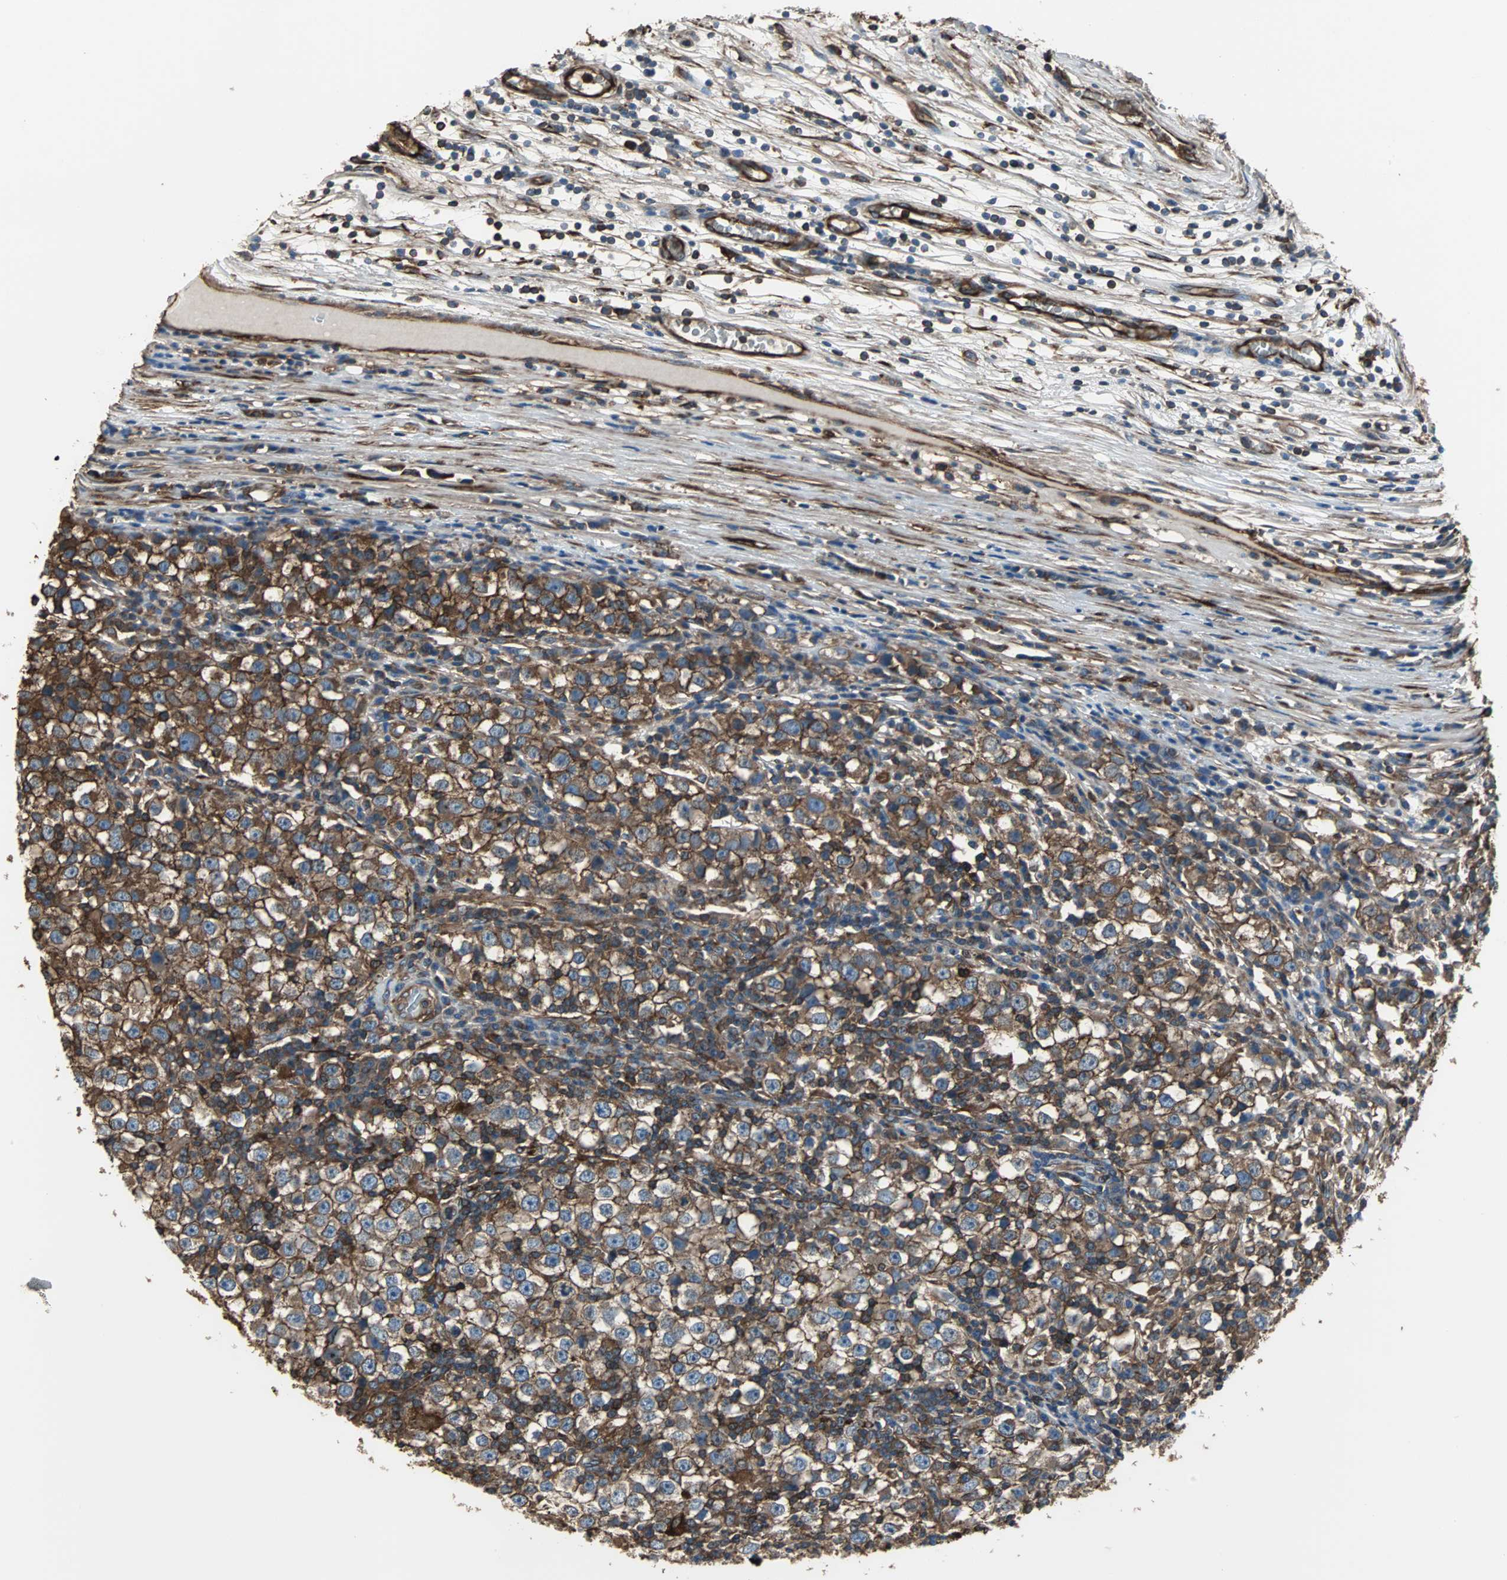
{"staining": {"intensity": "strong", "quantity": ">75%", "location": "cytoplasmic/membranous"}, "tissue": "testis cancer", "cell_type": "Tumor cells", "image_type": "cancer", "snomed": [{"axis": "morphology", "description": "Seminoma, NOS"}, {"axis": "topography", "description": "Testis"}], "caption": "This micrograph exhibits immunohistochemistry staining of human testis seminoma, with high strong cytoplasmic/membranous positivity in about >75% of tumor cells.", "gene": "ACTN1", "patient": {"sex": "male", "age": 65}}